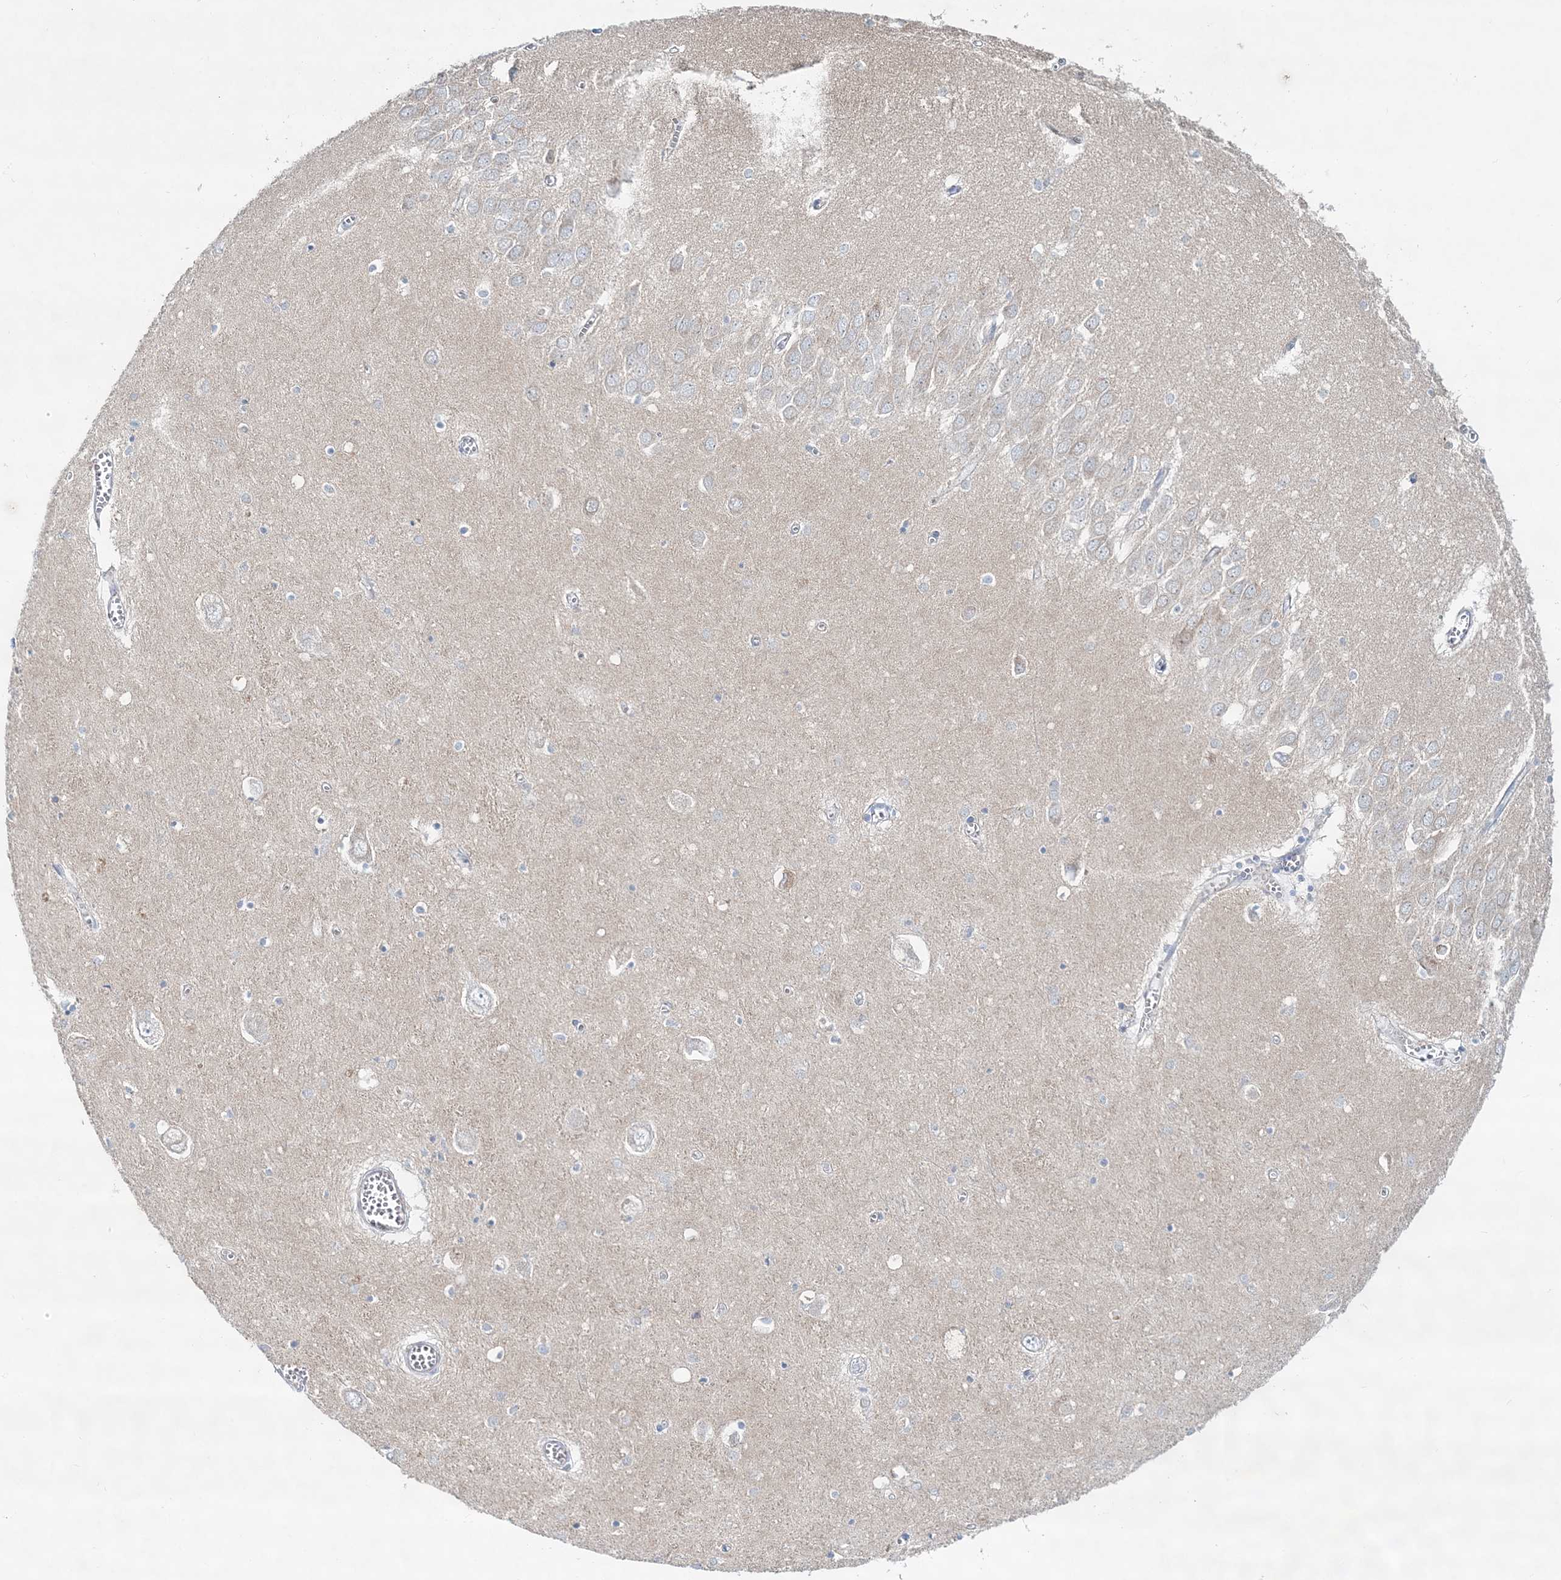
{"staining": {"intensity": "negative", "quantity": "none", "location": "none"}, "tissue": "hippocampus", "cell_type": "Glial cells", "image_type": "normal", "snomed": [{"axis": "morphology", "description": "Normal tissue, NOS"}, {"axis": "topography", "description": "Hippocampus"}], "caption": "This is a photomicrograph of immunohistochemistry (IHC) staining of normal hippocampus, which shows no positivity in glial cells.", "gene": "ADGRL1", "patient": {"sex": "male", "age": 70}}